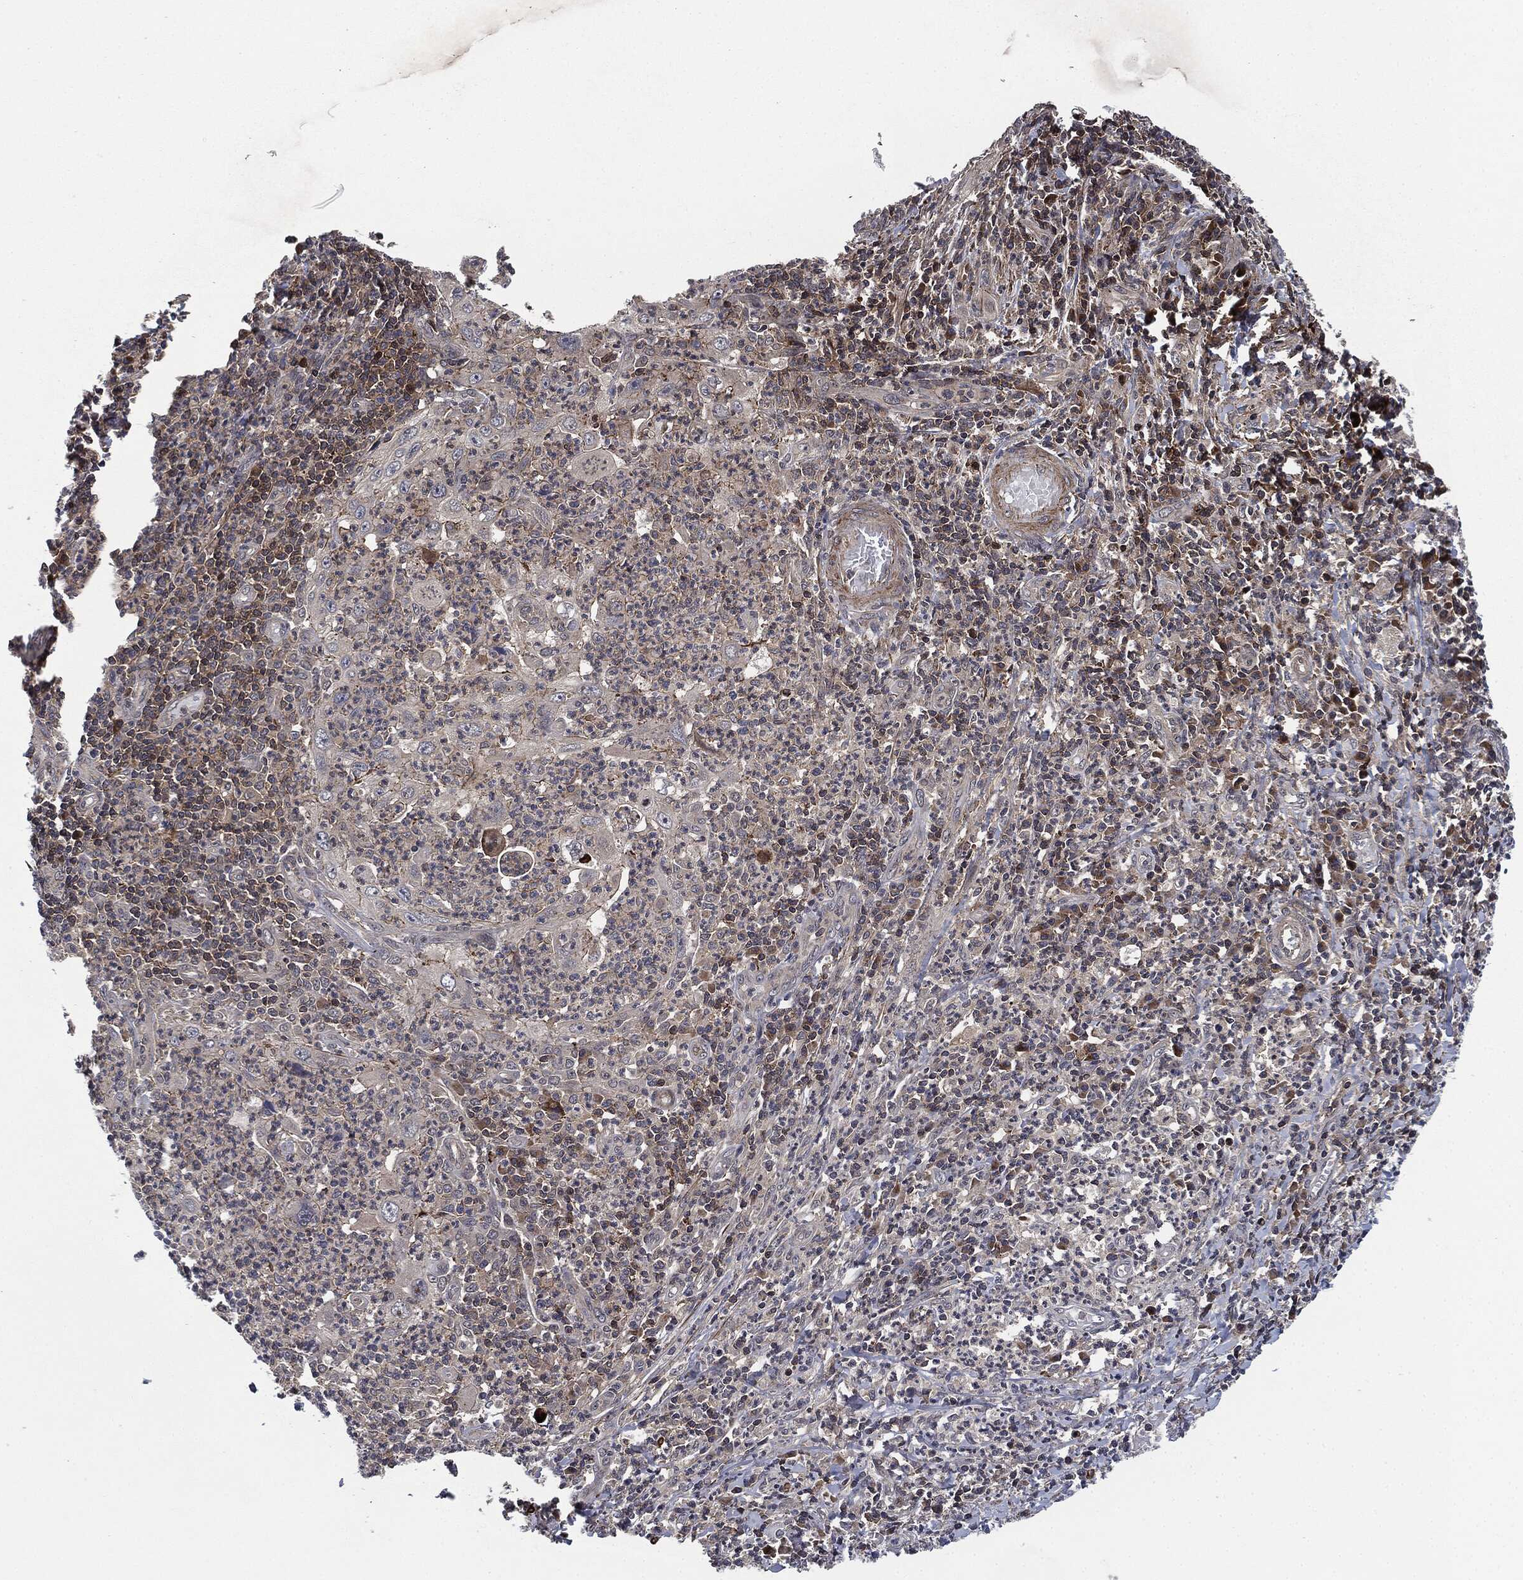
{"staining": {"intensity": "negative", "quantity": "none", "location": "none"}, "tissue": "cervical cancer", "cell_type": "Tumor cells", "image_type": "cancer", "snomed": [{"axis": "morphology", "description": "Squamous cell carcinoma, NOS"}, {"axis": "topography", "description": "Cervix"}], "caption": "Tumor cells show no significant positivity in cervical cancer.", "gene": "UBR1", "patient": {"sex": "female", "age": 26}}